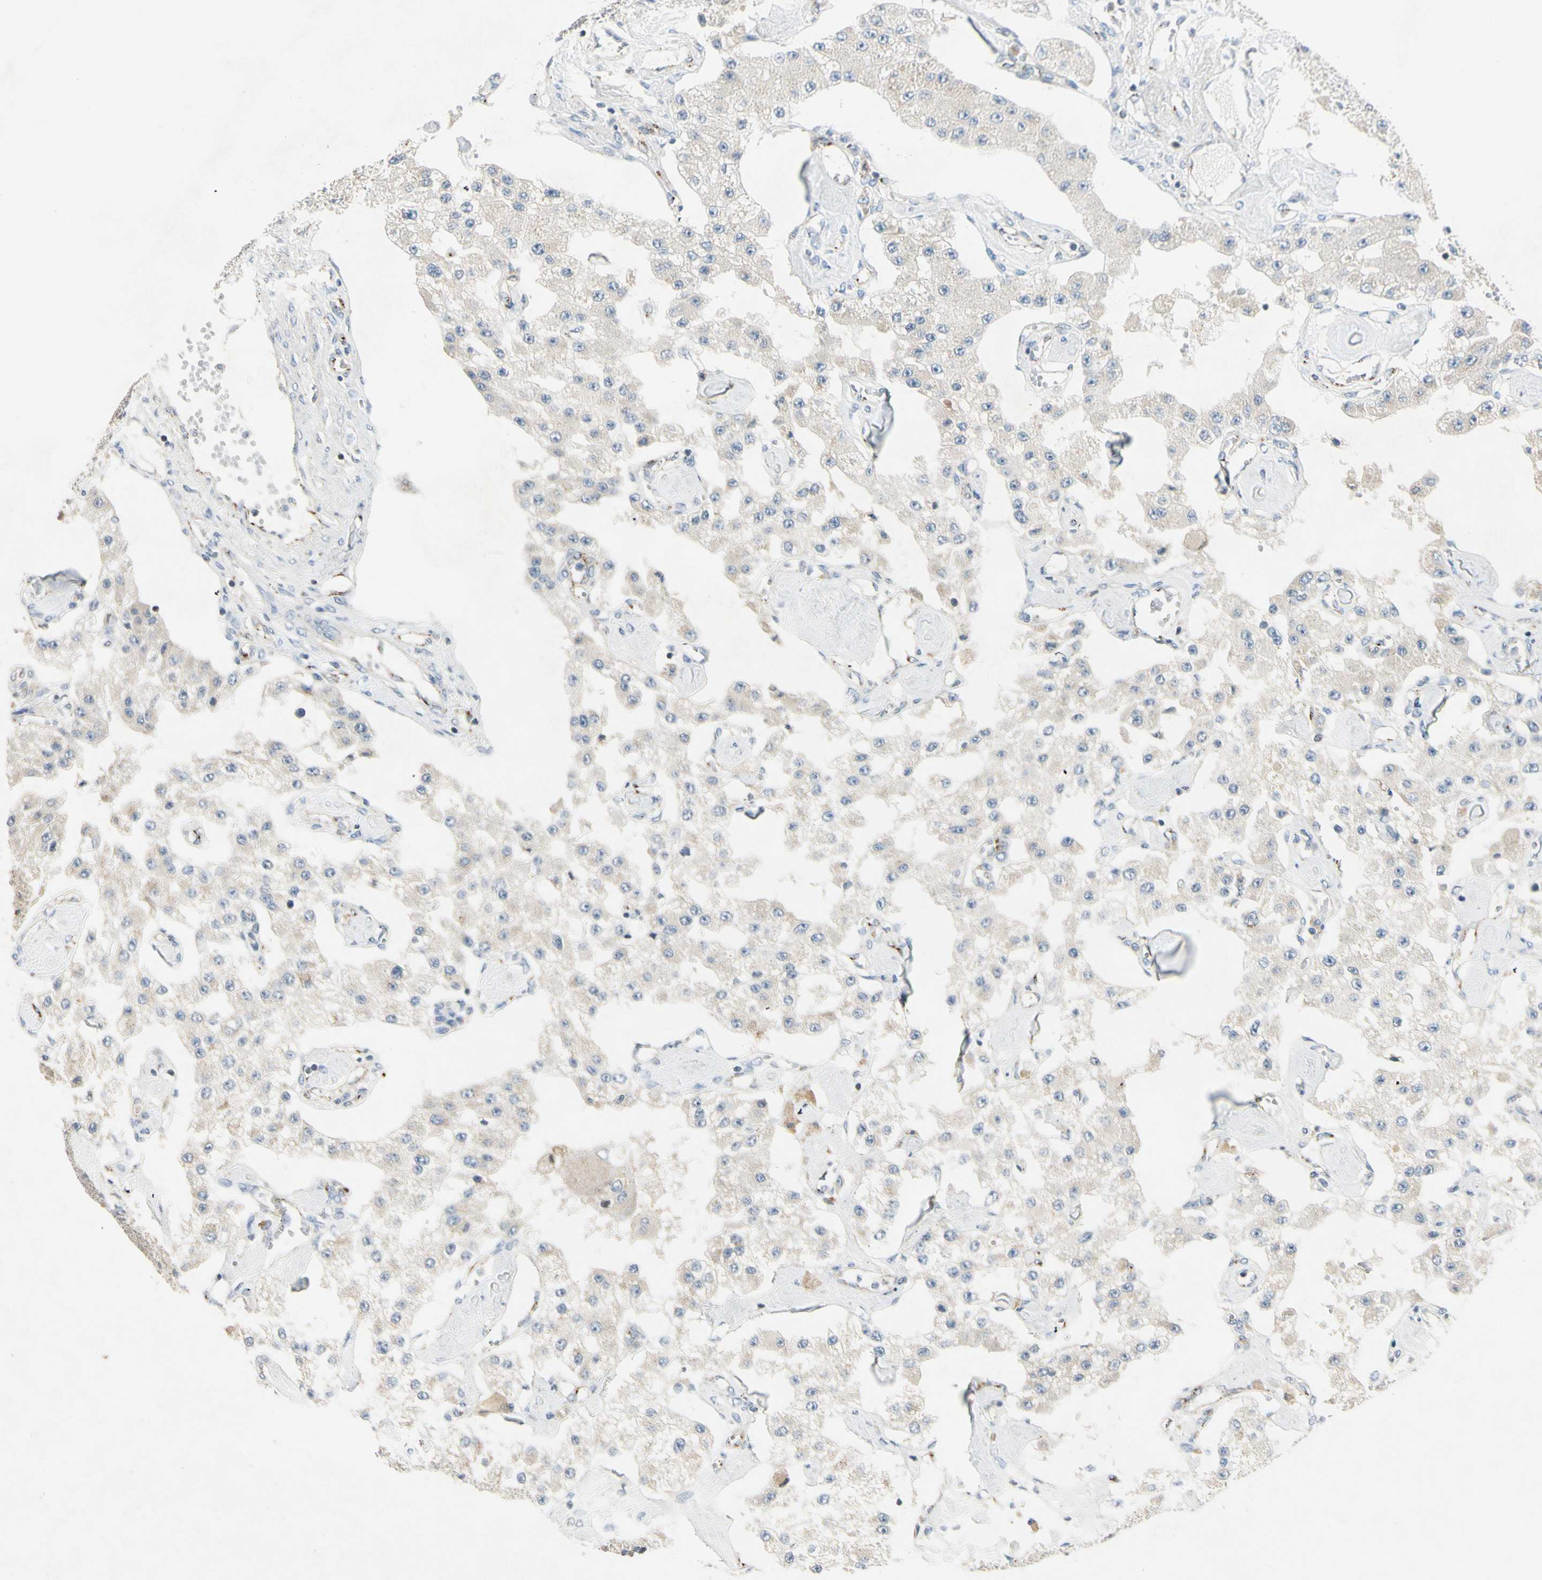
{"staining": {"intensity": "negative", "quantity": "none", "location": "none"}, "tissue": "carcinoid", "cell_type": "Tumor cells", "image_type": "cancer", "snomed": [{"axis": "morphology", "description": "Carcinoid, malignant, NOS"}, {"axis": "topography", "description": "Pancreas"}], "caption": "Immunohistochemical staining of human carcinoid demonstrates no significant positivity in tumor cells.", "gene": "MANSC1", "patient": {"sex": "male", "age": 41}}